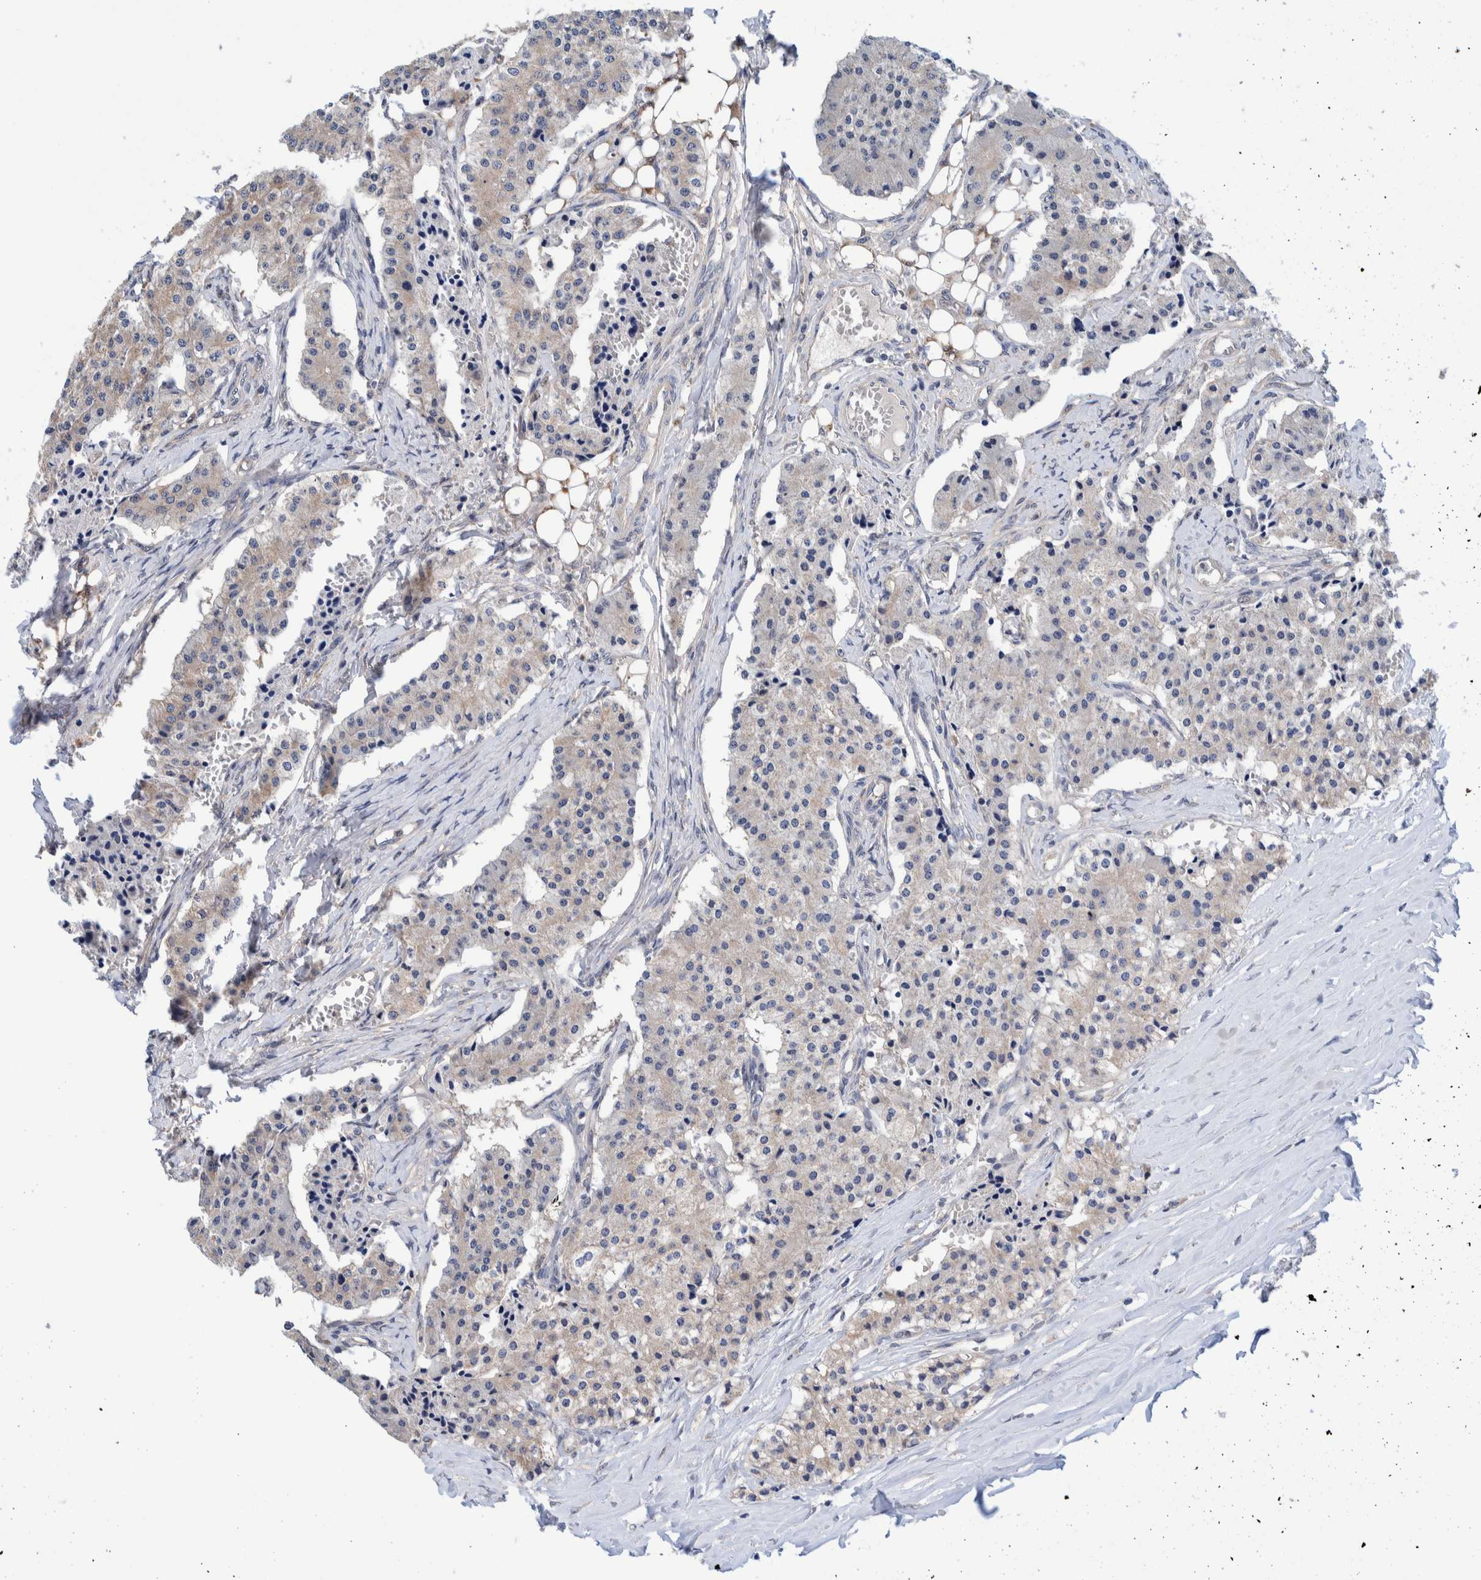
{"staining": {"intensity": "weak", "quantity": "<25%", "location": "cytoplasmic/membranous"}, "tissue": "carcinoid", "cell_type": "Tumor cells", "image_type": "cancer", "snomed": [{"axis": "morphology", "description": "Carcinoid, malignant, NOS"}, {"axis": "topography", "description": "Colon"}], "caption": "DAB (3,3'-diaminobenzidine) immunohistochemical staining of carcinoid (malignant) demonstrates no significant staining in tumor cells.", "gene": "PFAS", "patient": {"sex": "female", "age": 52}}